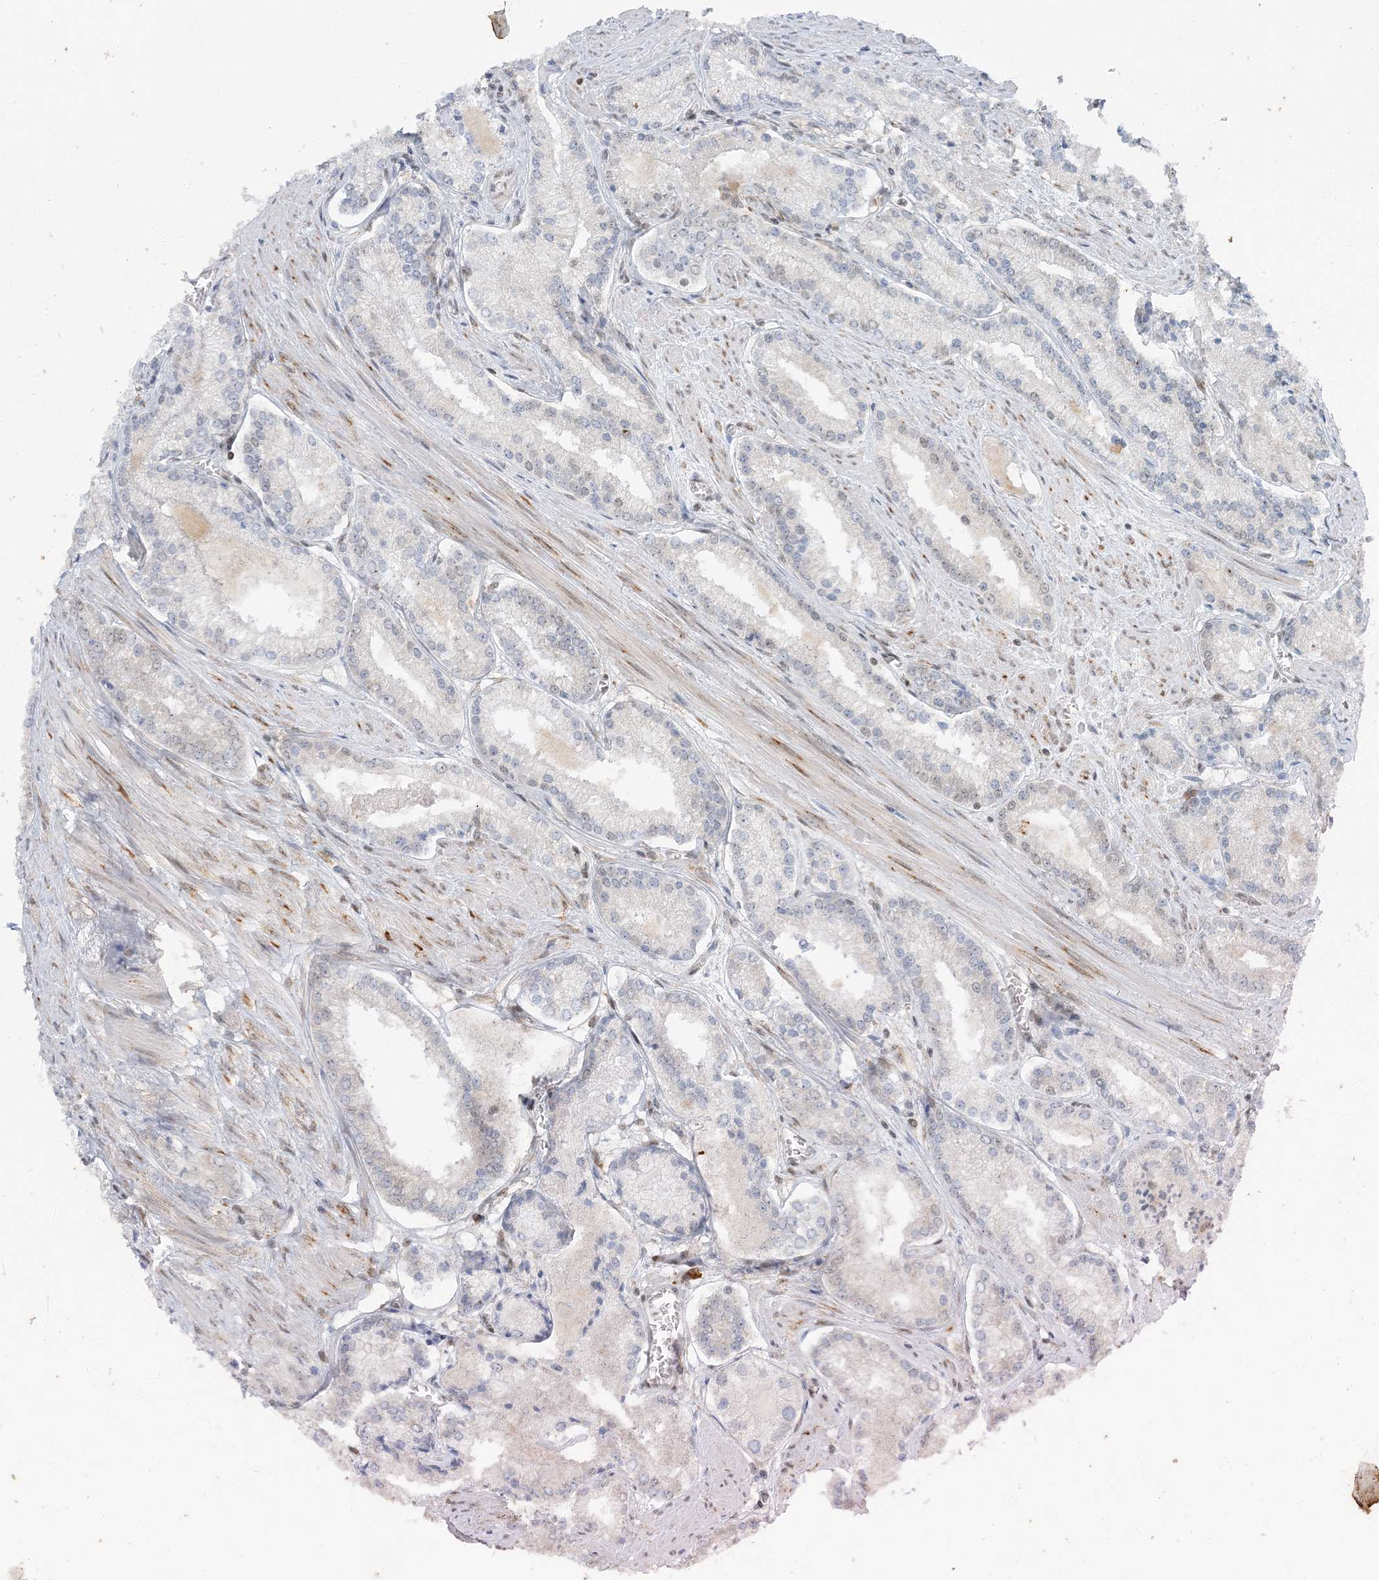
{"staining": {"intensity": "weak", "quantity": "<25%", "location": "nuclear"}, "tissue": "prostate cancer", "cell_type": "Tumor cells", "image_type": "cancer", "snomed": [{"axis": "morphology", "description": "Adenocarcinoma, Low grade"}, {"axis": "topography", "description": "Prostate"}], "caption": "Histopathology image shows no significant protein positivity in tumor cells of prostate low-grade adenocarcinoma.", "gene": "AK9", "patient": {"sex": "male", "age": 54}}